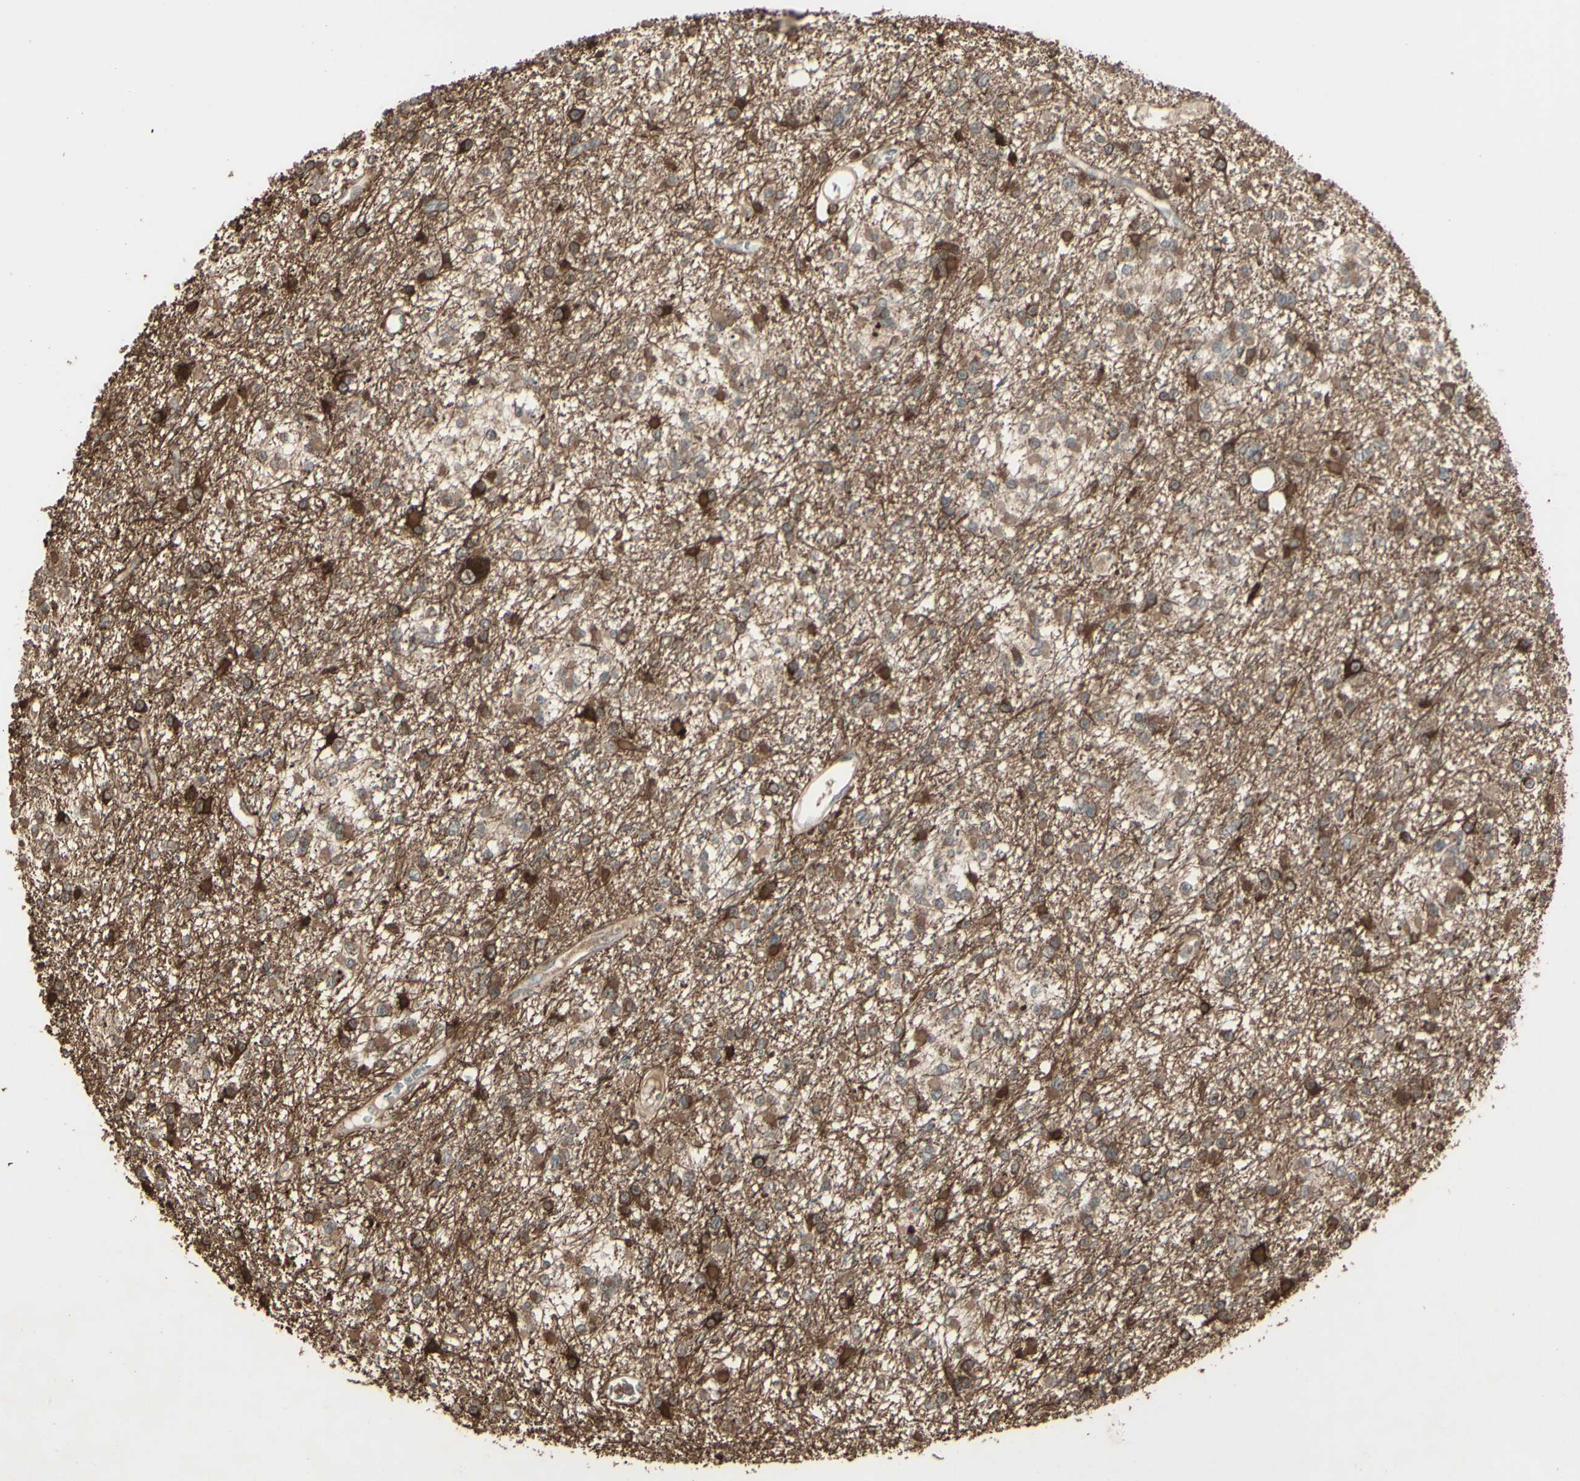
{"staining": {"intensity": "moderate", "quantity": "25%-75%", "location": "none"}, "tissue": "glioma", "cell_type": "Tumor cells", "image_type": "cancer", "snomed": [{"axis": "morphology", "description": "Glioma, malignant, Low grade"}, {"axis": "topography", "description": "Brain"}], "caption": "Brown immunohistochemical staining in glioma displays moderate None positivity in about 25%-75% of tumor cells.", "gene": "GNAS", "patient": {"sex": "female", "age": 22}}